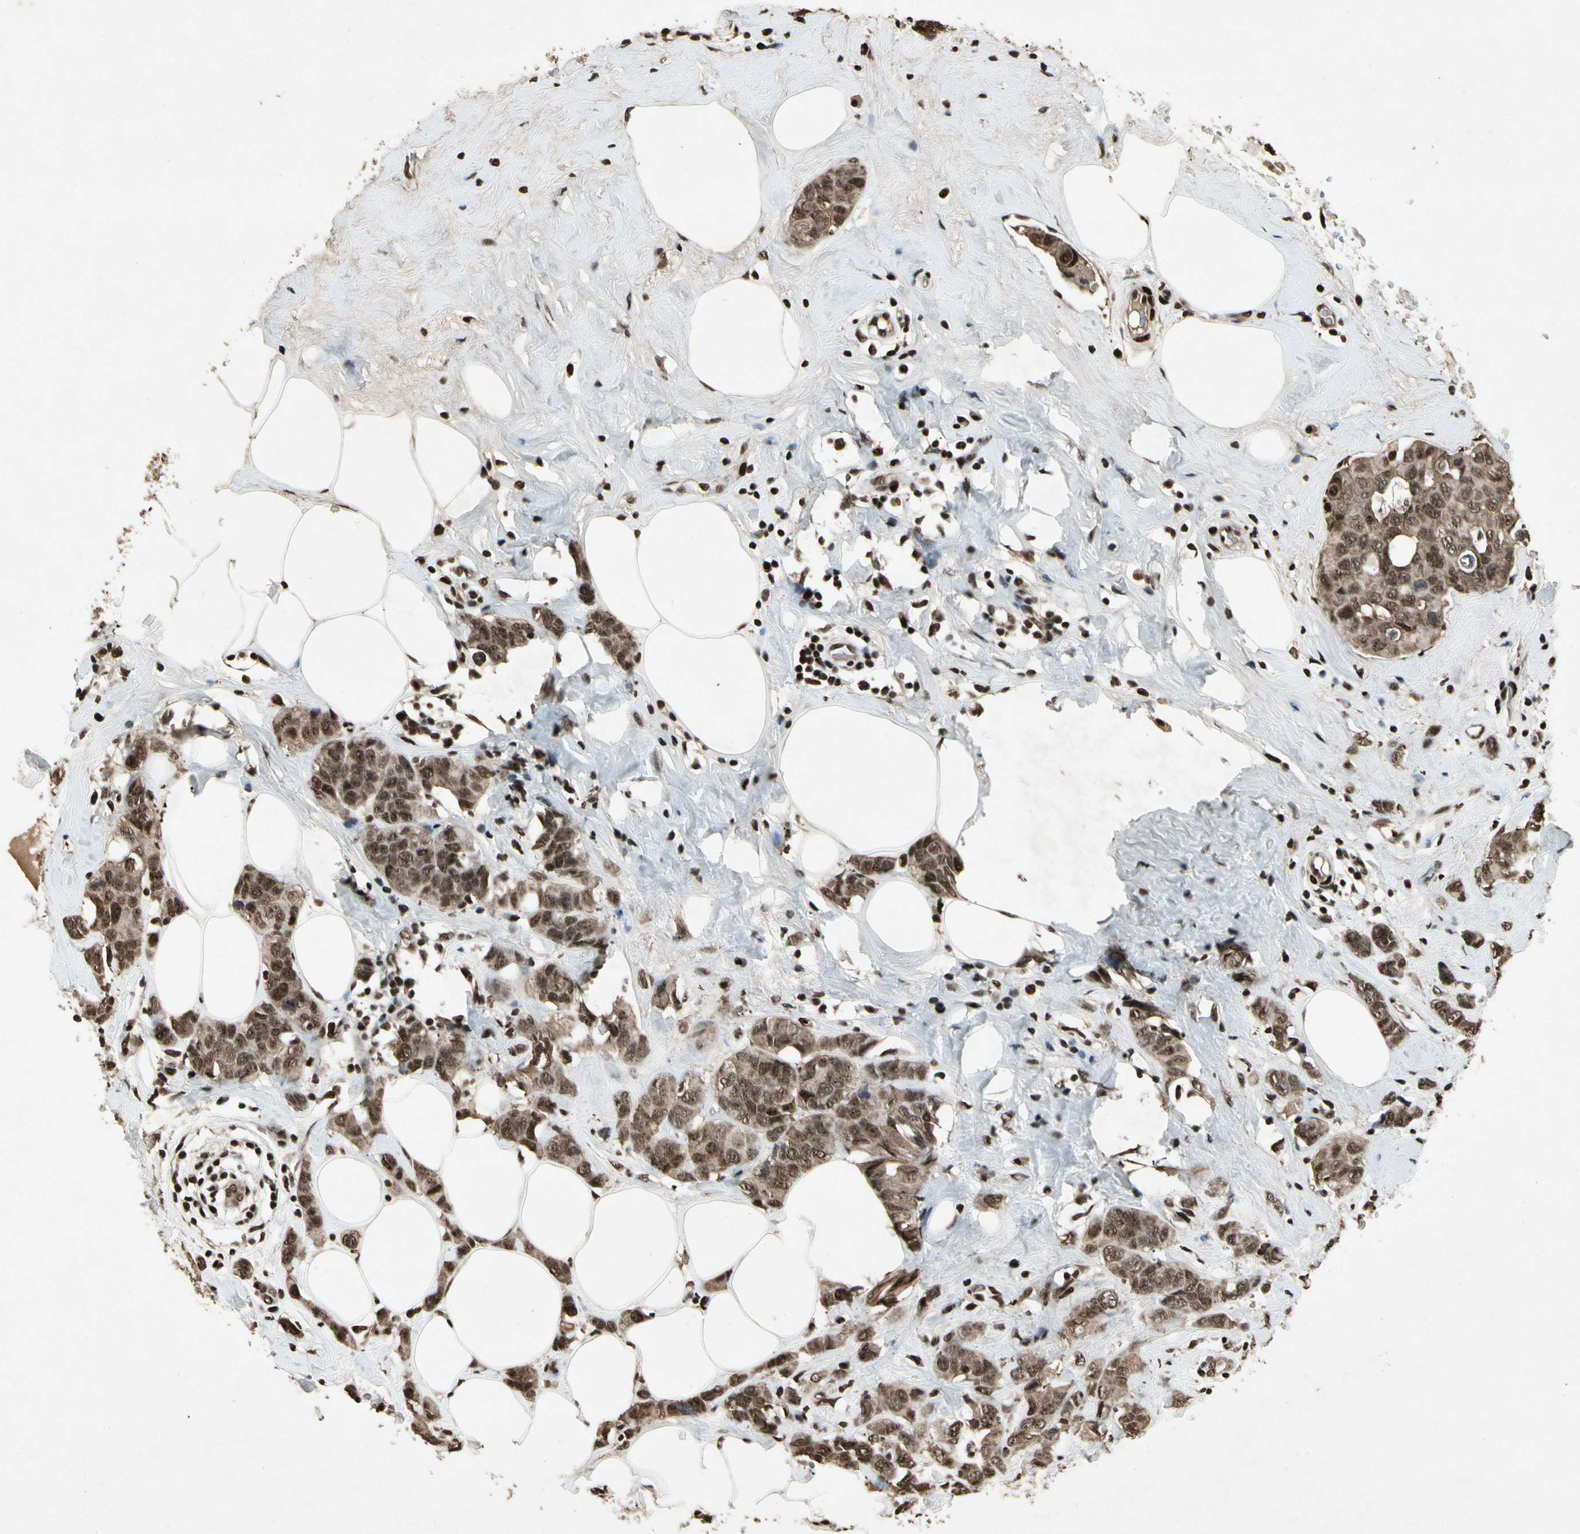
{"staining": {"intensity": "moderate", "quantity": ">75%", "location": "cytoplasmic/membranous,nuclear"}, "tissue": "breast cancer", "cell_type": "Tumor cells", "image_type": "cancer", "snomed": [{"axis": "morphology", "description": "Normal tissue, NOS"}, {"axis": "morphology", "description": "Duct carcinoma"}, {"axis": "topography", "description": "Breast"}], "caption": "About >75% of tumor cells in human breast cancer exhibit moderate cytoplasmic/membranous and nuclear protein expression as visualized by brown immunohistochemical staining.", "gene": "TBX2", "patient": {"sex": "female", "age": 50}}